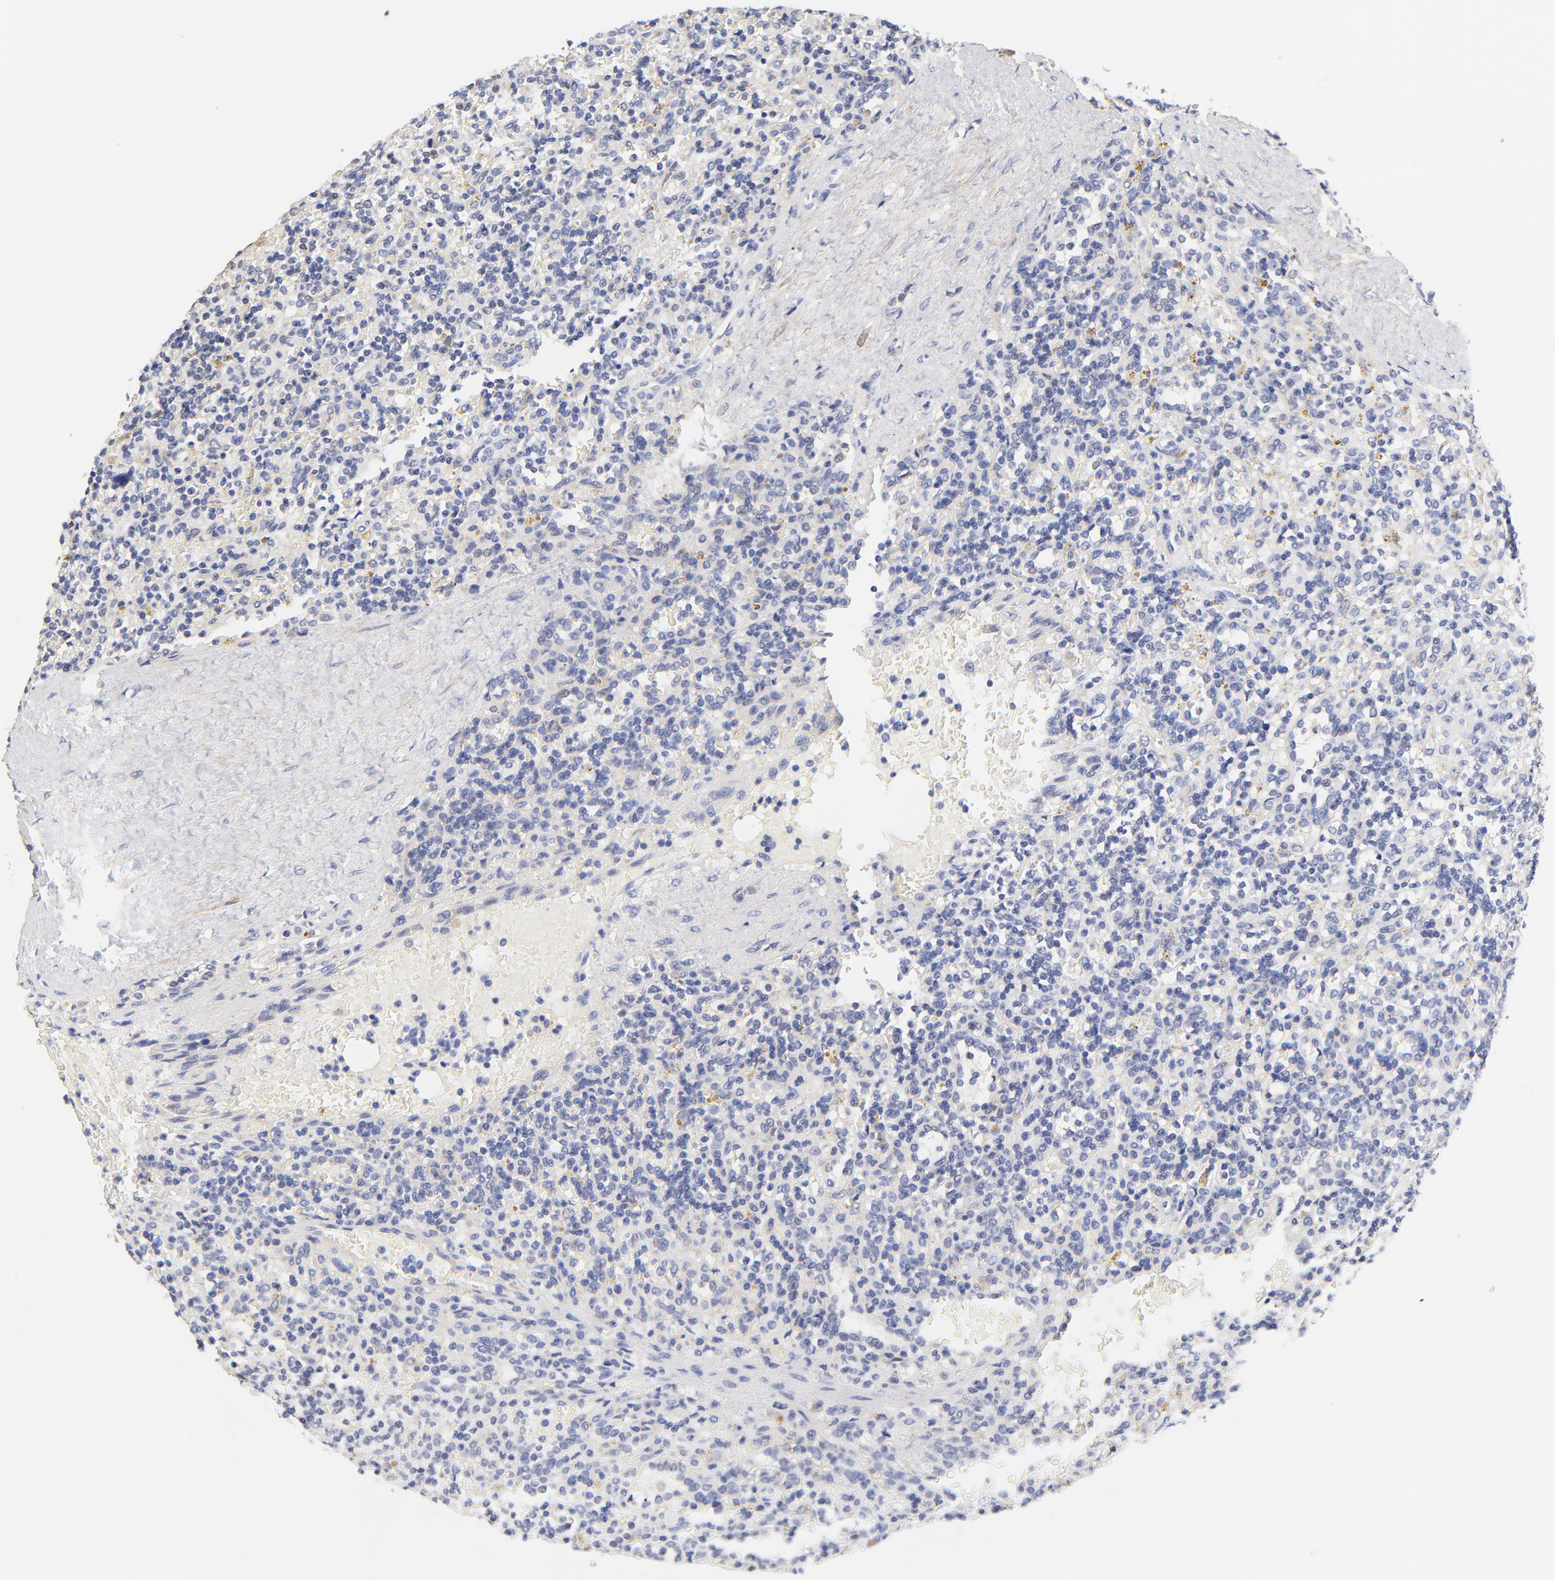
{"staining": {"intensity": "negative", "quantity": "none", "location": "none"}, "tissue": "lymphoma", "cell_type": "Tumor cells", "image_type": "cancer", "snomed": [{"axis": "morphology", "description": "Malignant lymphoma, non-Hodgkin's type, Low grade"}, {"axis": "topography", "description": "Spleen"}], "caption": "Immunohistochemistry histopathology image of human lymphoma stained for a protein (brown), which displays no staining in tumor cells.", "gene": "TWNK", "patient": {"sex": "male", "age": 67}}